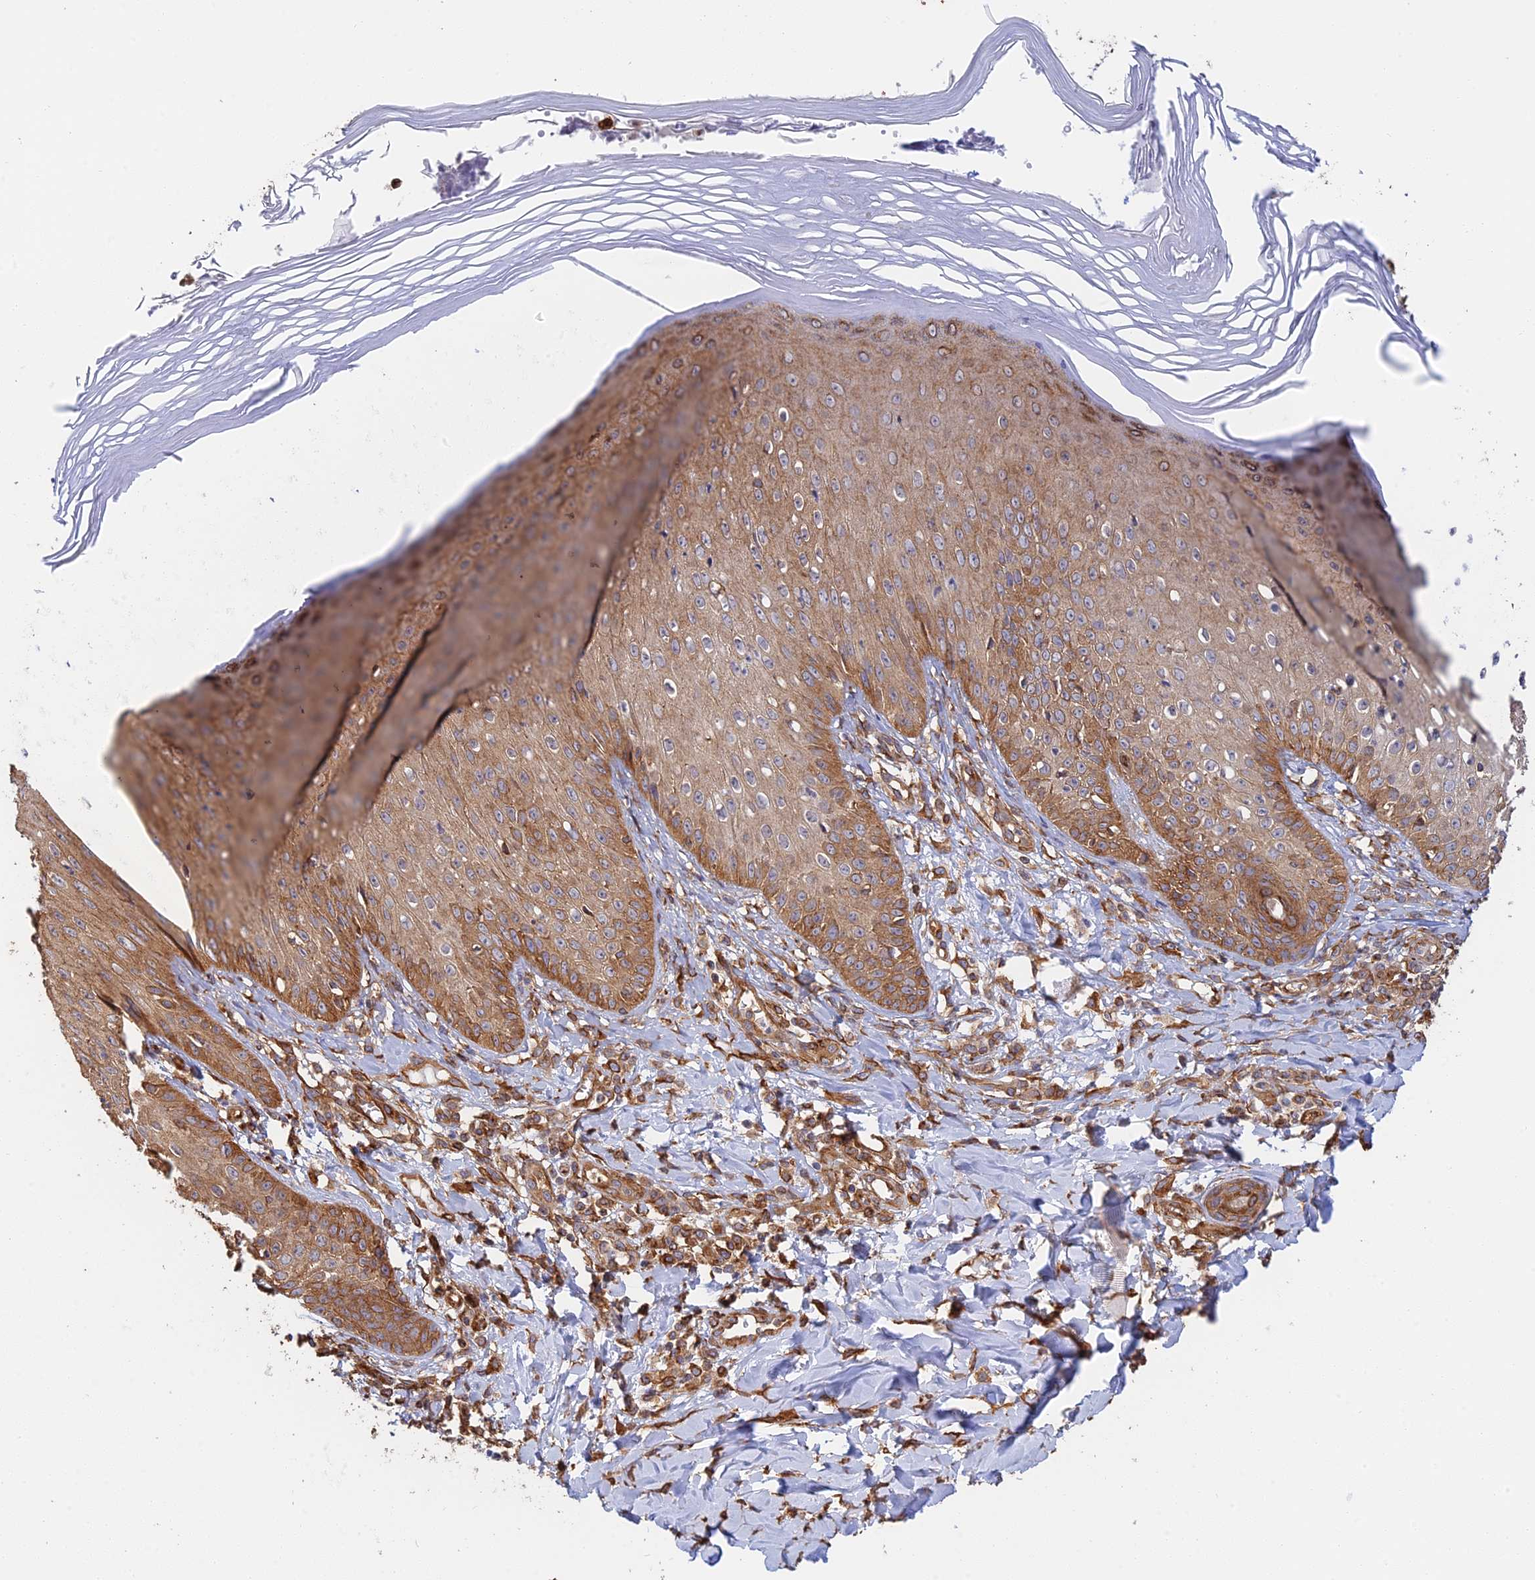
{"staining": {"intensity": "strong", "quantity": ">75%", "location": "cytoplasmic/membranous"}, "tissue": "skin", "cell_type": "Epidermal cells", "image_type": "normal", "snomed": [{"axis": "morphology", "description": "Normal tissue, NOS"}, {"axis": "morphology", "description": "Inflammation, NOS"}, {"axis": "topography", "description": "Soft tissue"}, {"axis": "topography", "description": "Anal"}], "caption": "IHC of benign skin displays high levels of strong cytoplasmic/membranous positivity in approximately >75% of epidermal cells. Nuclei are stained in blue.", "gene": "WBP11", "patient": {"sex": "female", "age": 15}}